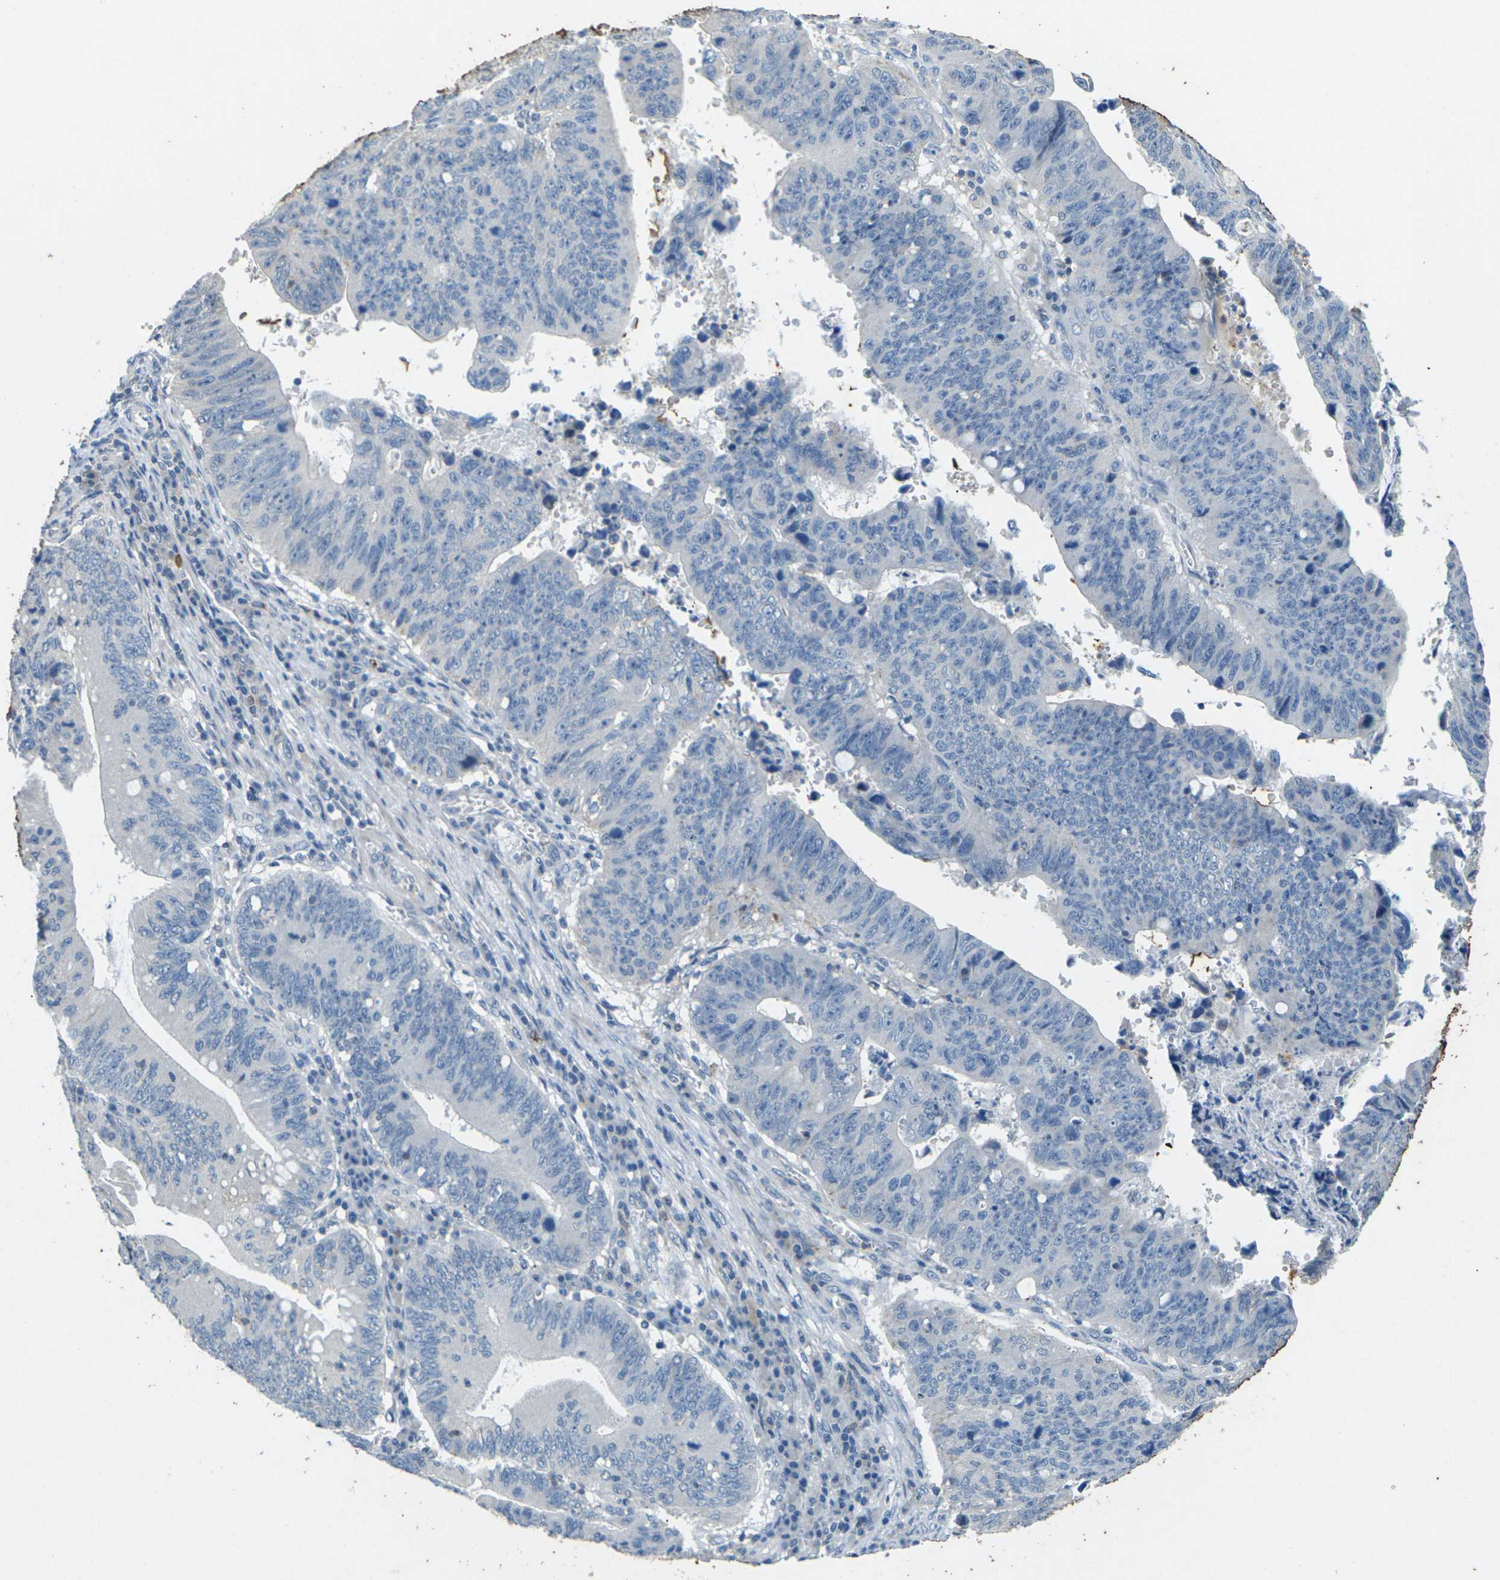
{"staining": {"intensity": "negative", "quantity": "none", "location": "none"}, "tissue": "stomach cancer", "cell_type": "Tumor cells", "image_type": "cancer", "snomed": [{"axis": "morphology", "description": "Adenocarcinoma, NOS"}, {"axis": "topography", "description": "Stomach"}], "caption": "This image is of stomach cancer stained with IHC to label a protein in brown with the nuclei are counter-stained blue. There is no positivity in tumor cells.", "gene": "SIGLEC14", "patient": {"sex": "male", "age": 59}}